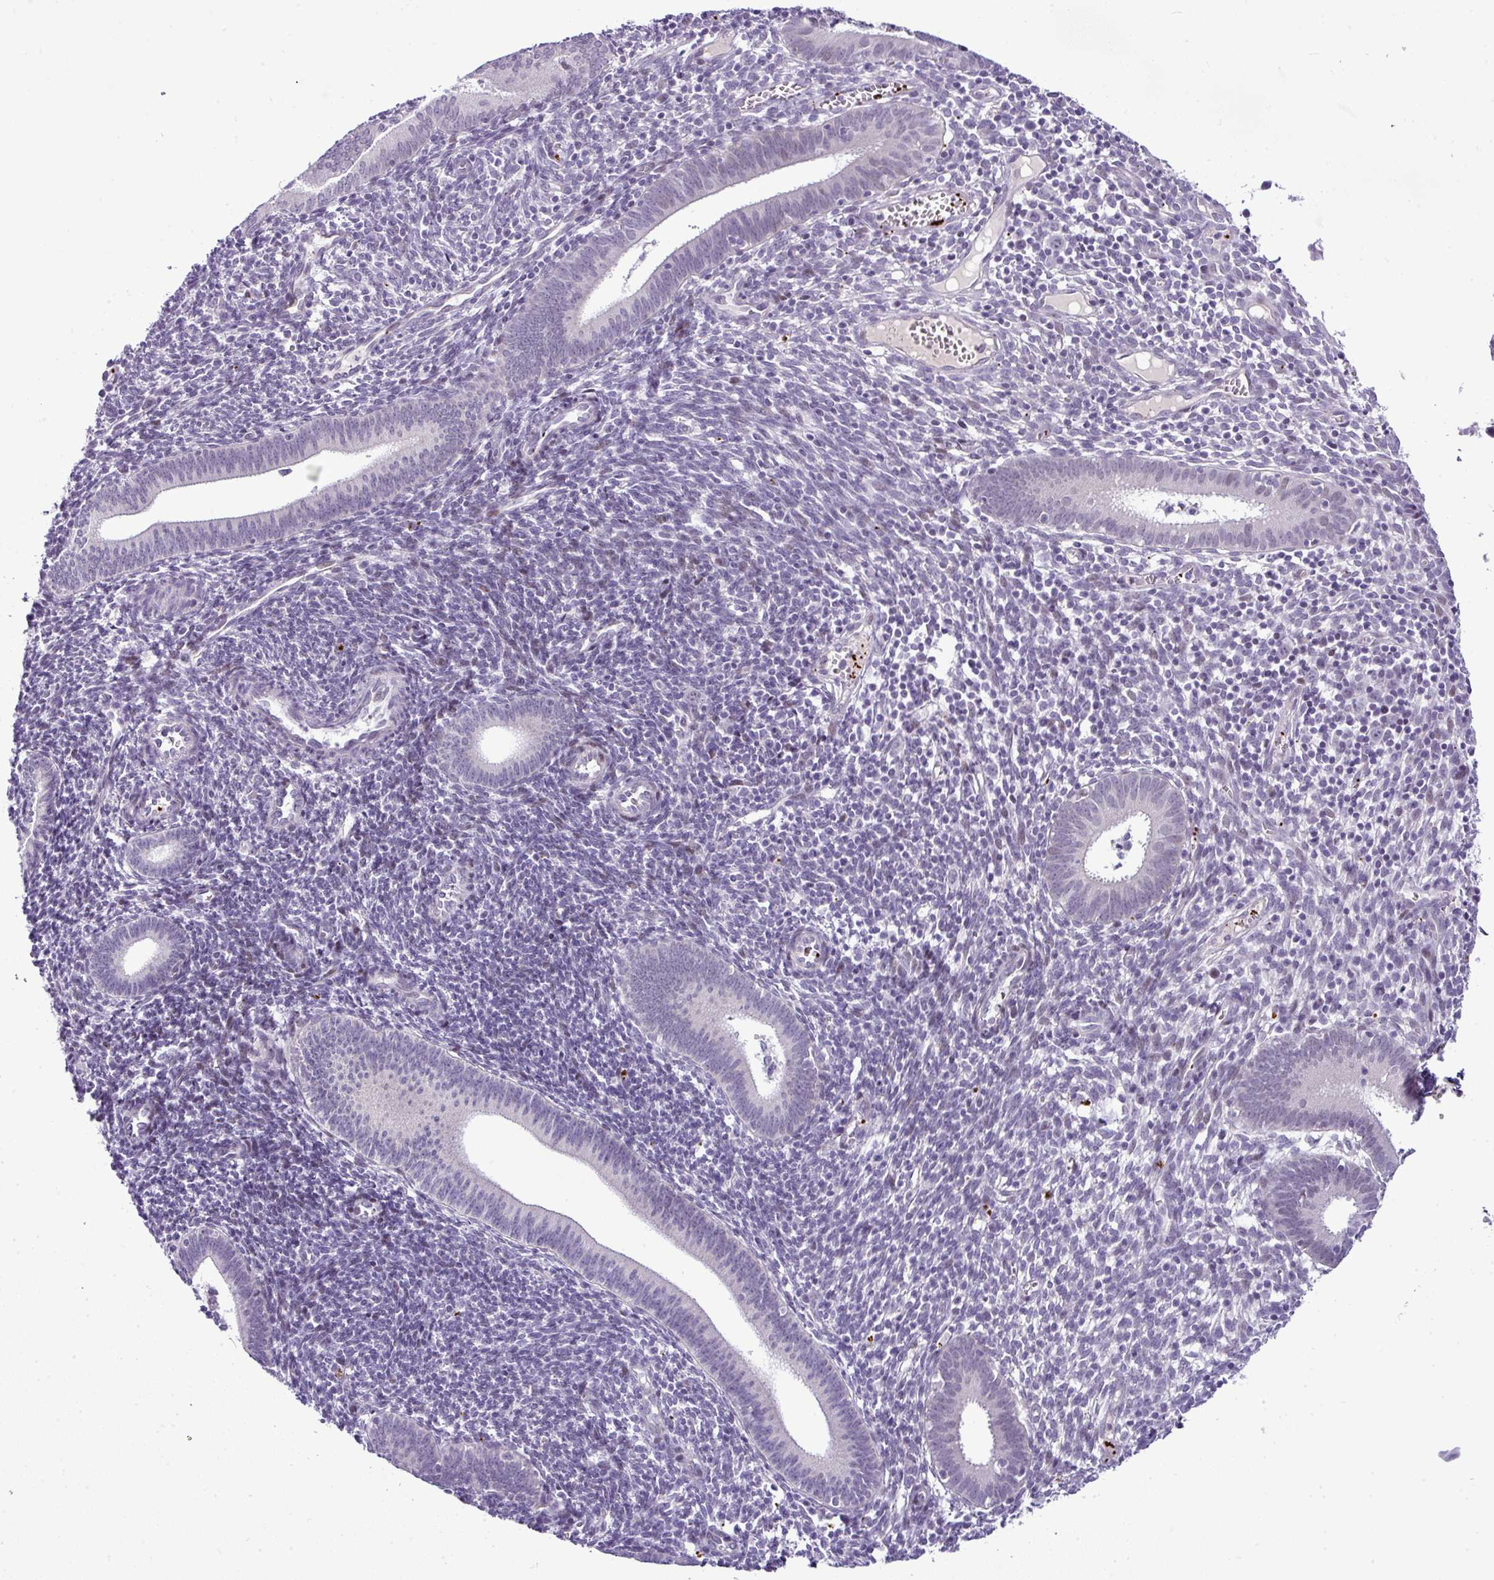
{"staining": {"intensity": "negative", "quantity": "none", "location": "none"}, "tissue": "endometrium", "cell_type": "Cells in endometrial stroma", "image_type": "normal", "snomed": [{"axis": "morphology", "description": "Normal tissue, NOS"}, {"axis": "topography", "description": "Endometrium"}], "caption": "Protein analysis of unremarkable endometrium displays no significant expression in cells in endometrial stroma.", "gene": "CMTM5", "patient": {"sex": "female", "age": 41}}